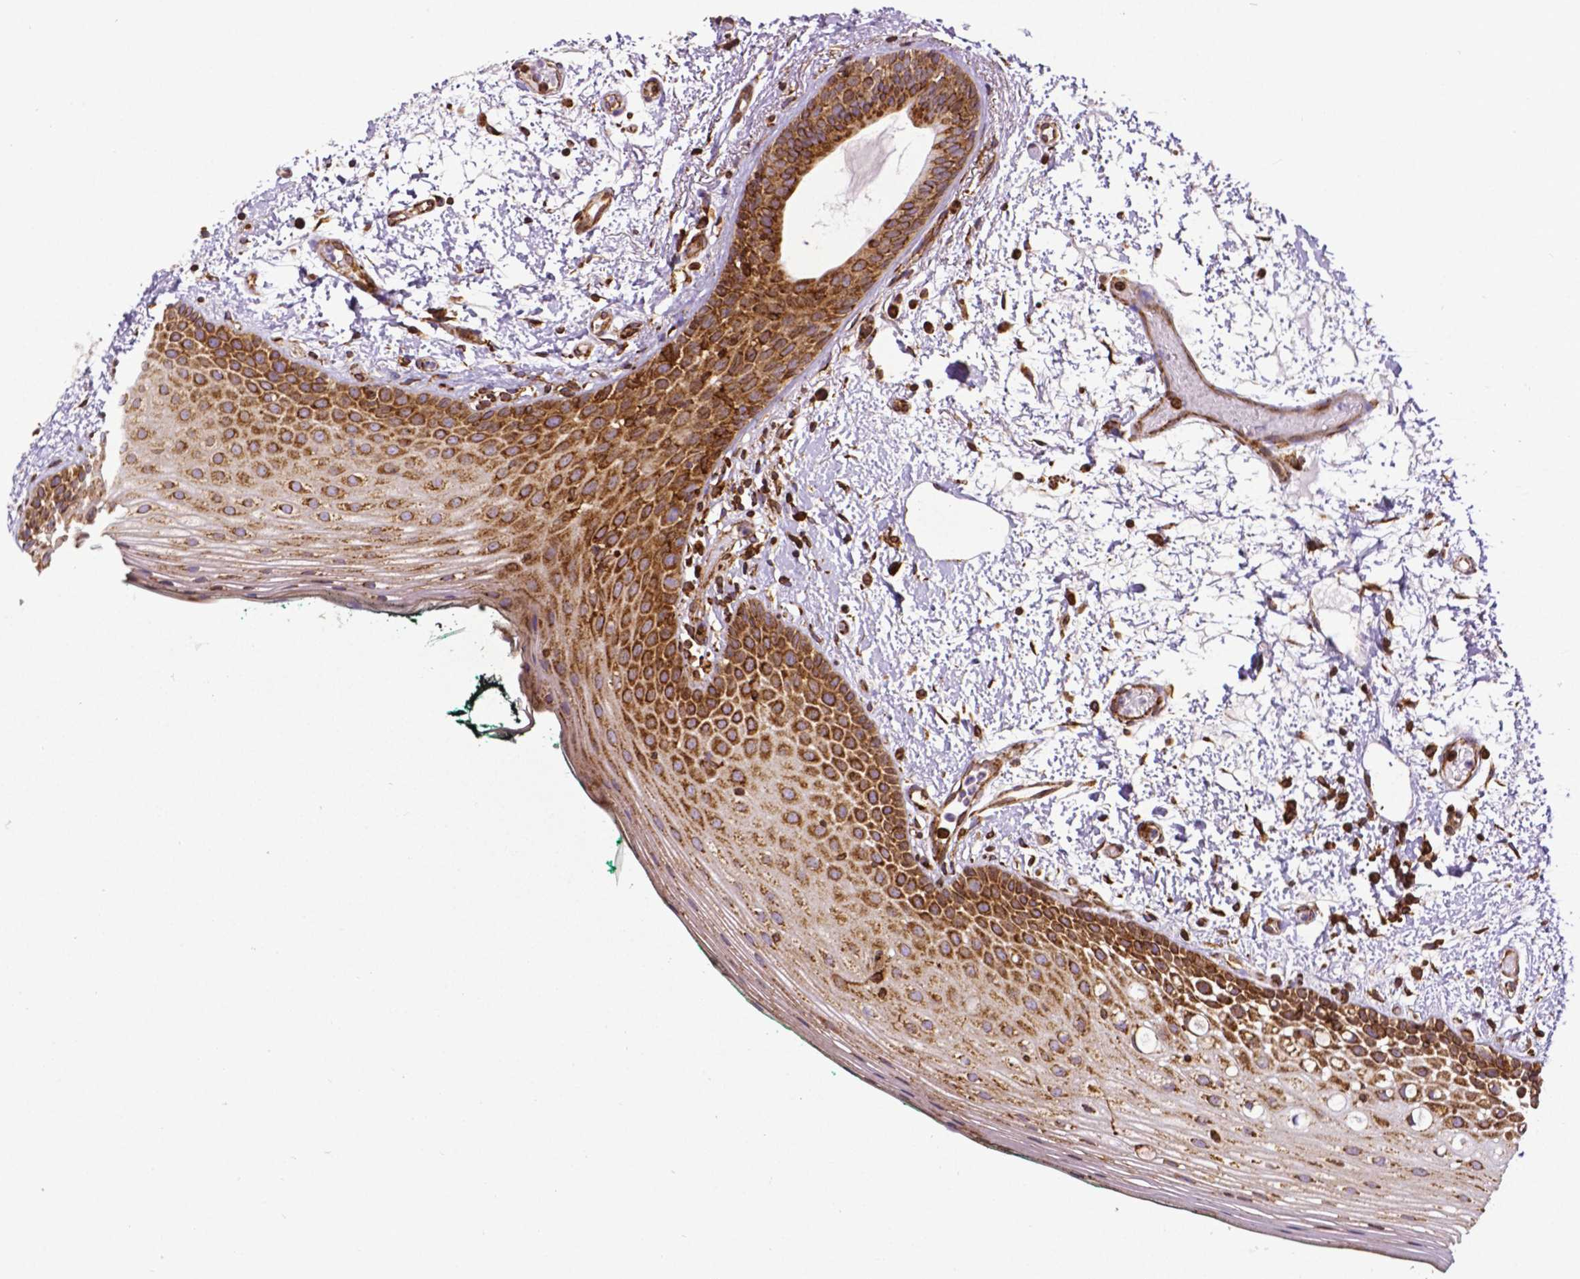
{"staining": {"intensity": "strong", "quantity": ">75%", "location": "cytoplasmic/membranous"}, "tissue": "oral mucosa", "cell_type": "Squamous epithelial cells", "image_type": "normal", "snomed": [{"axis": "morphology", "description": "Normal tissue, NOS"}, {"axis": "topography", "description": "Oral tissue"}], "caption": "A high-resolution histopathology image shows immunohistochemistry (IHC) staining of unremarkable oral mucosa, which shows strong cytoplasmic/membranous staining in approximately >75% of squamous epithelial cells.", "gene": "MTDH", "patient": {"sex": "female", "age": 83}}